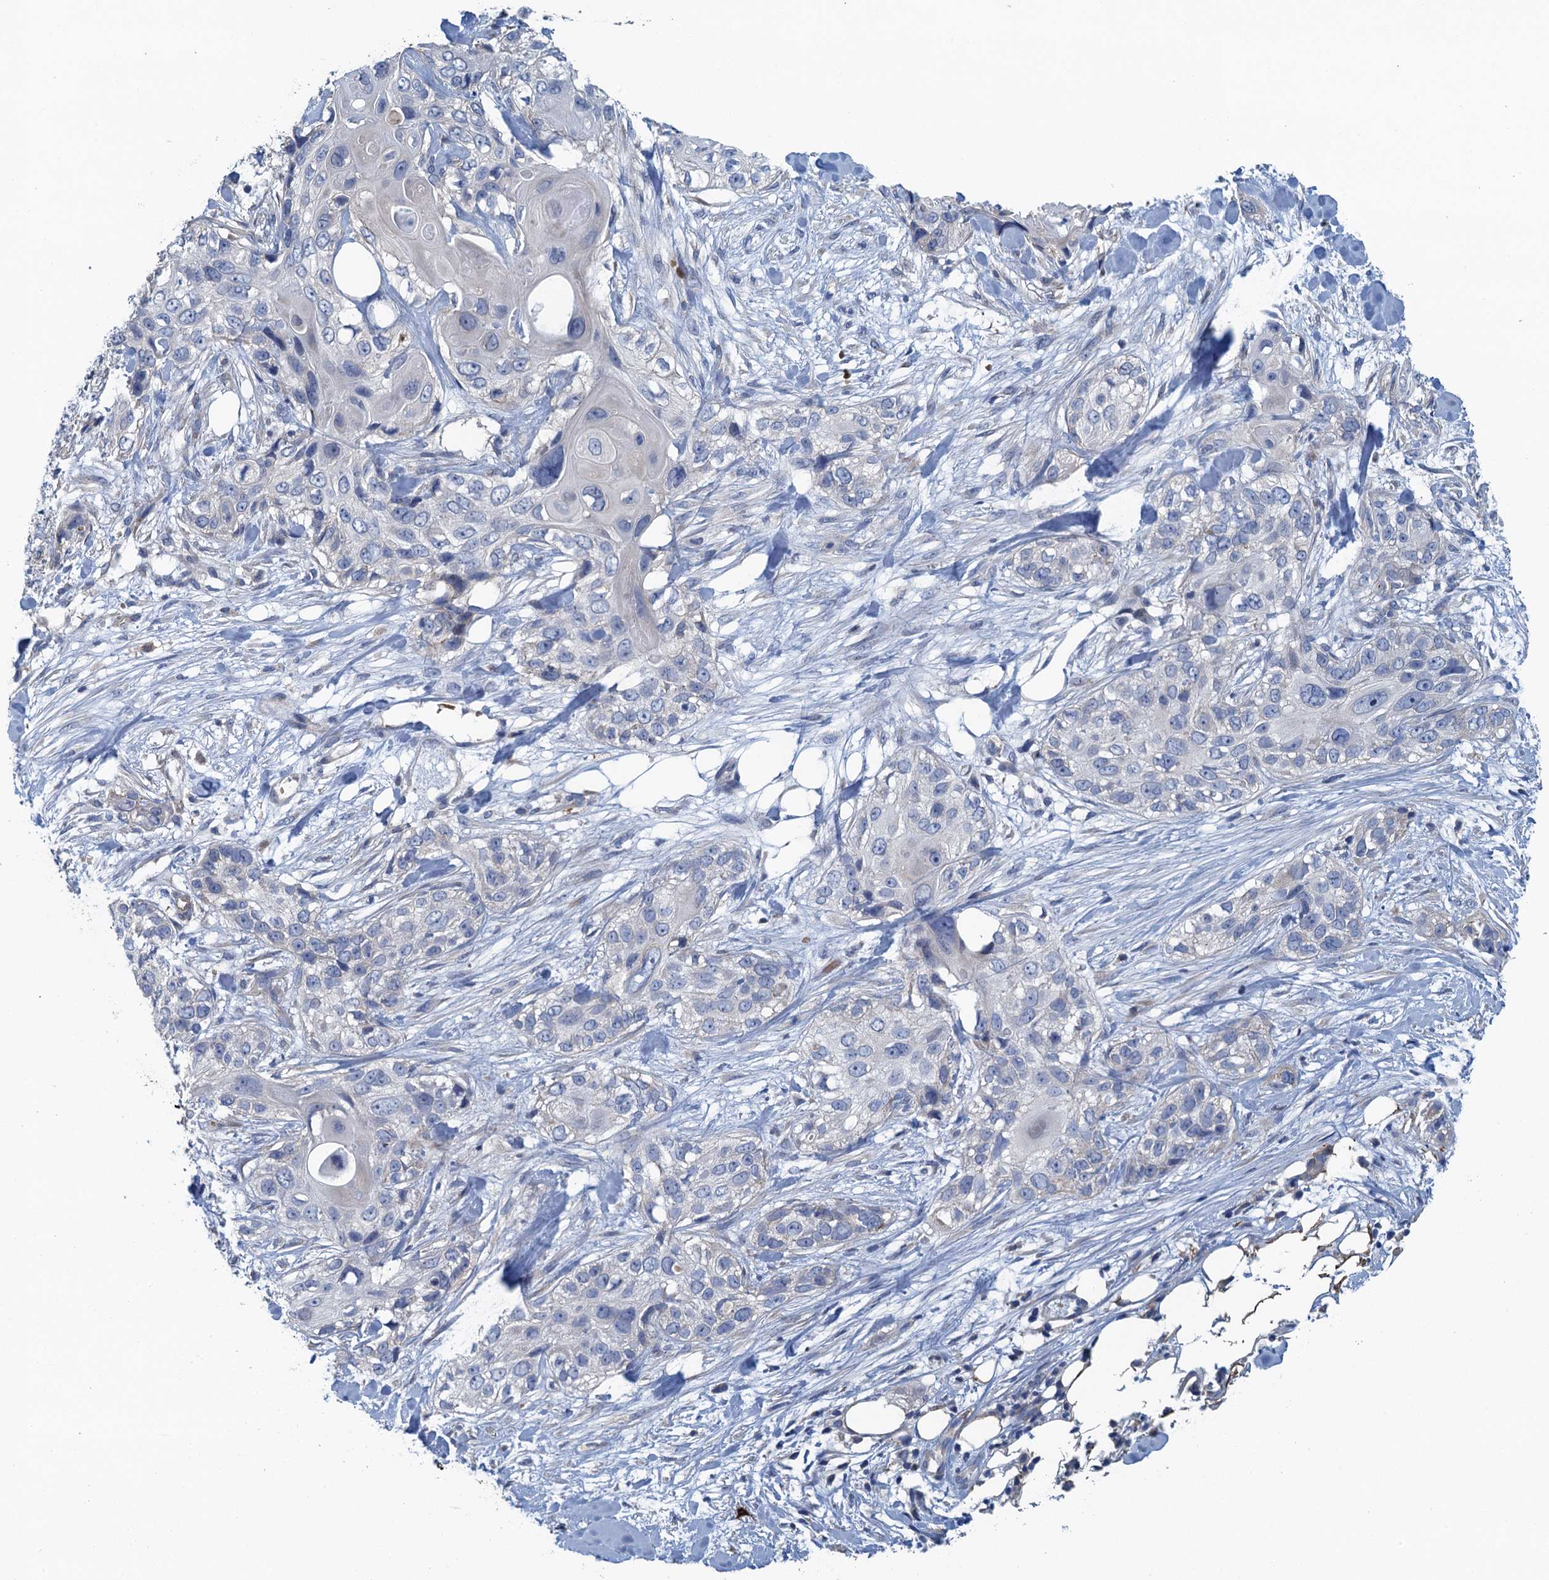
{"staining": {"intensity": "negative", "quantity": "none", "location": "none"}, "tissue": "skin cancer", "cell_type": "Tumor cells", "image_type": "cancer", "snomed": [{"axis": "morphology", "description": "Normal tissue, NOS"}, {"axis": "morphology", "description": "Squamous cell carcinoma, NOS"}, {"axis": "topography", "description": "Skin"}], "caption": "Immunohistochemical staining of skin cancer (squamous cell carcinoma) exhibits no significant positivity in tumor cells. Brightfield microscopy of immunohistochemistry (IHC) stained with DAB (3,3'-diaminobenzidine) (brown) and hematoxylin (blue), captured at high magnification.", "gene": "RSAD2", "patient": {"sex": "male", "age": 72}}